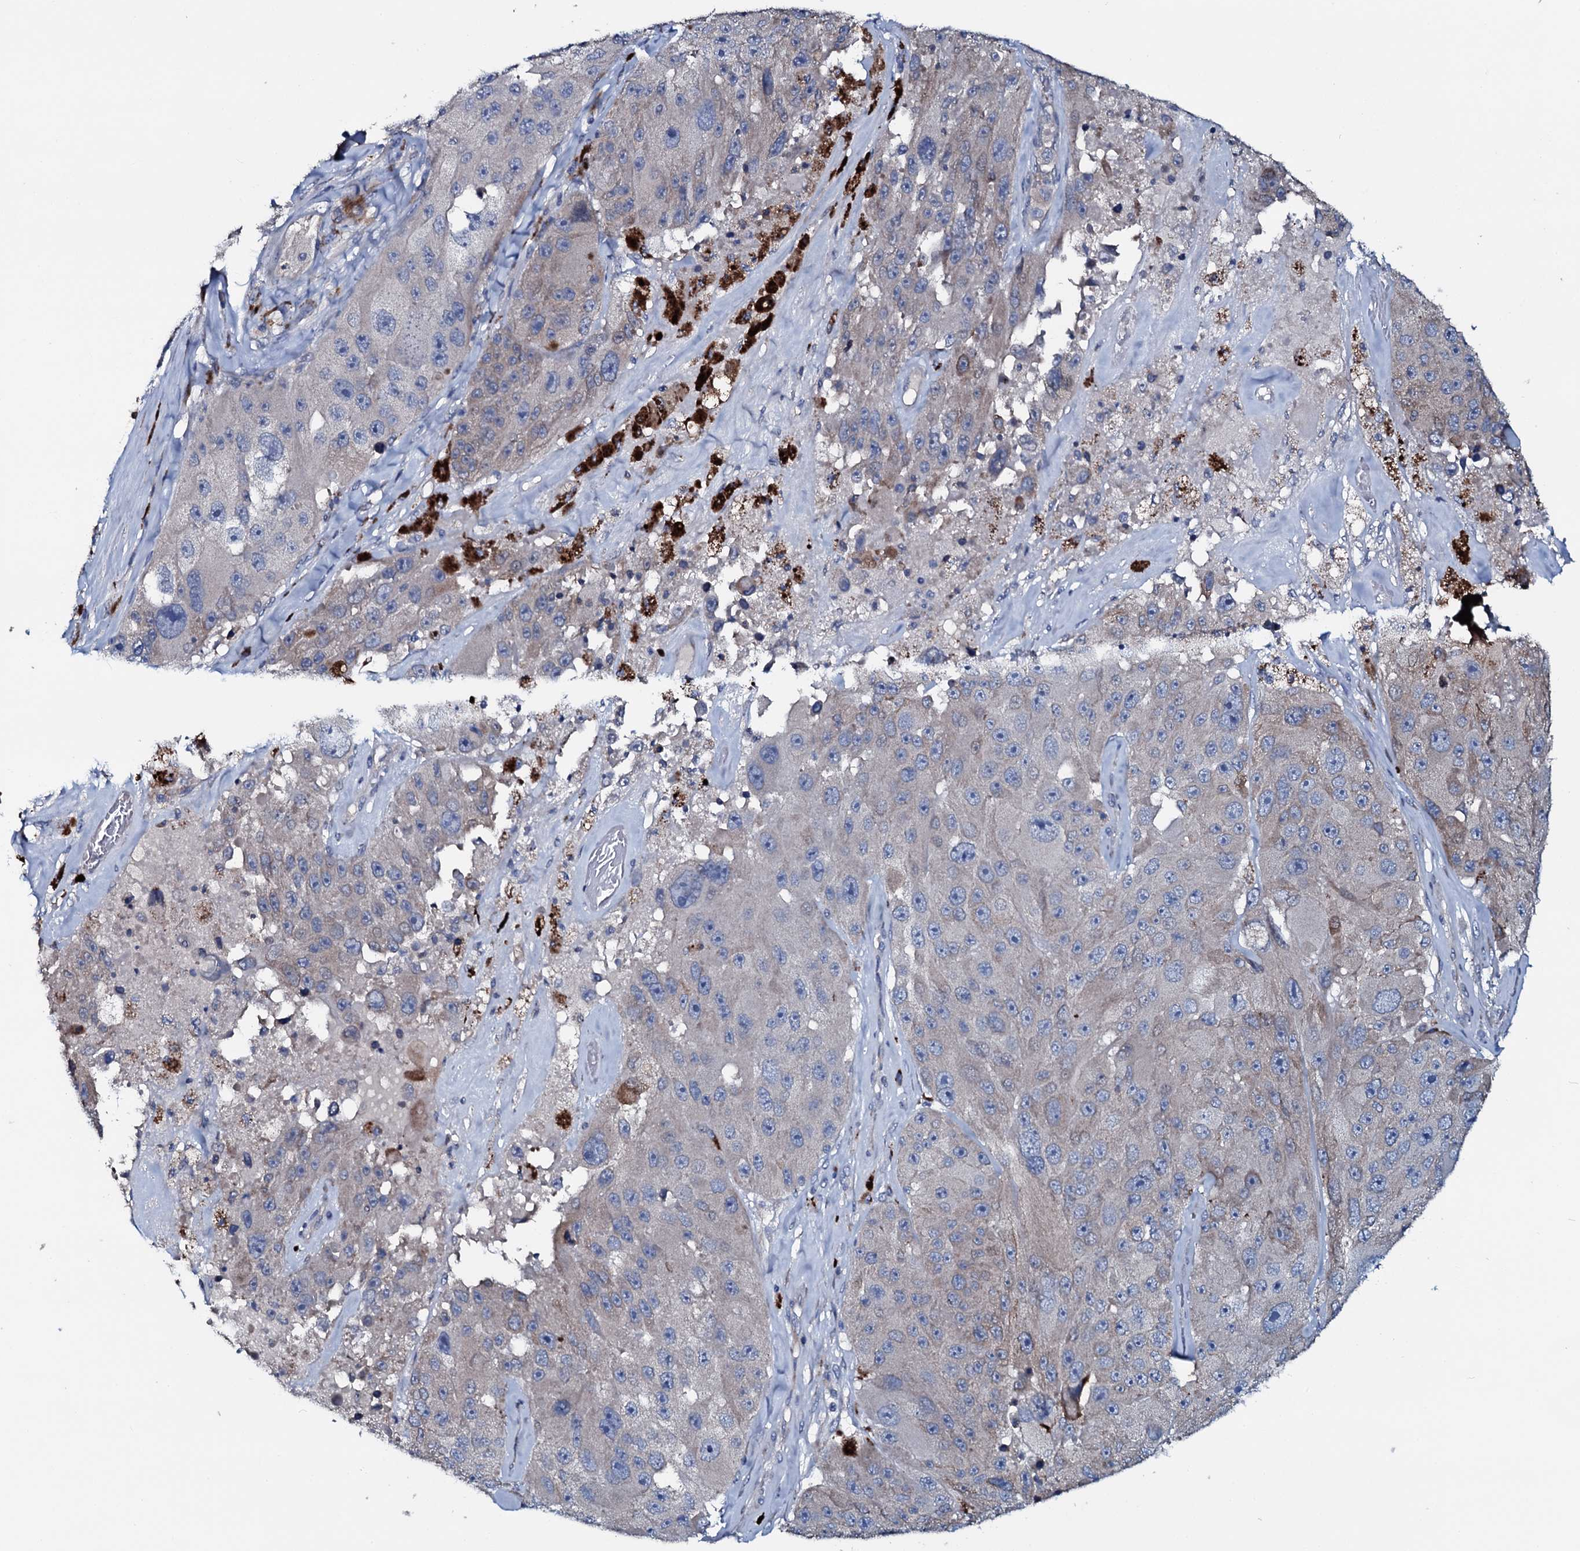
{"staining": {"intensity": "moderate", "quantity": "<25%", "location": "cytoplasmic/membranous"}, "tissue": "melanoma", "cell_type": "Tumor cells", "image_type": "cancer", "snomed": [{"axis": "morphology", "description": "Malignant melanoma, Metastatic site"}, {"axis": "topography", "description": "Lymph node"}], "caption": "A brown stain highlights moderate cytoplasmic/membranous staining of a protein in malignant melanoma (metastatic site) tumor cells.", "gene": "IL12B", "patient": {"sex": "male", "age": 62}}